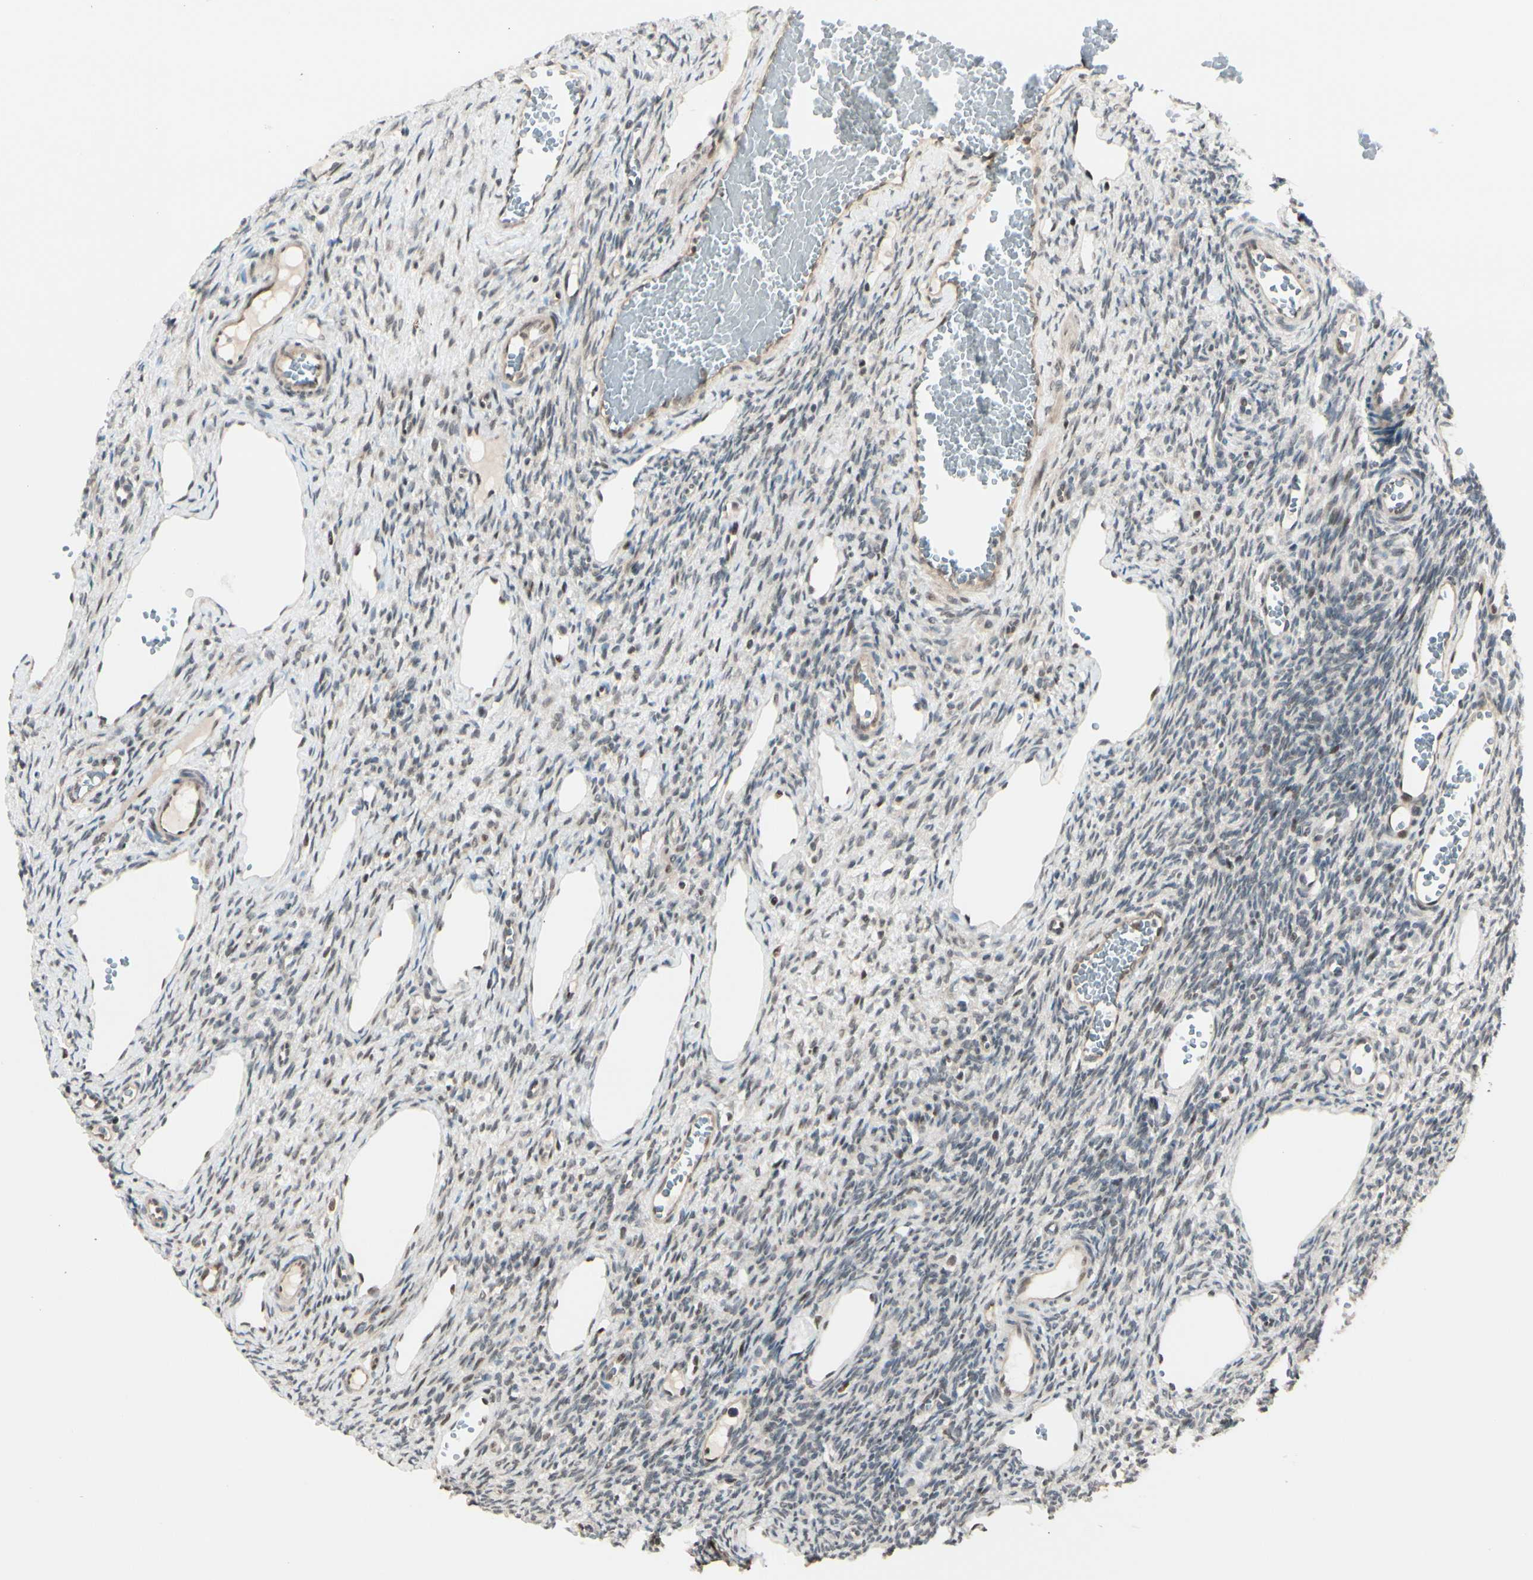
{"staining": {"intensity": "weak", "quantity": ">75%", "location": "cytoplasmic/membranous"}, "tissue": "ovary", "cell_type": "Ovarian stroma cells", "image_type": "normal", "snomed": [{"axis": "morphology", "description": "Normal tissue, NOS"}, {"axis": "topography", "description": "Ovary"}], "caption": "Weak cytoplasmic/membranous expression is present in approximately >75% of ovarian stroma cells in benign ovary. Using DAB (3,3'-diaminobenzidine) (brown) and hematoxylin (blue) stains, captured at high magnification using brightfield microscopy.", "gene": "BRMS1", "patient": {"sex": "female", "age": 33}}